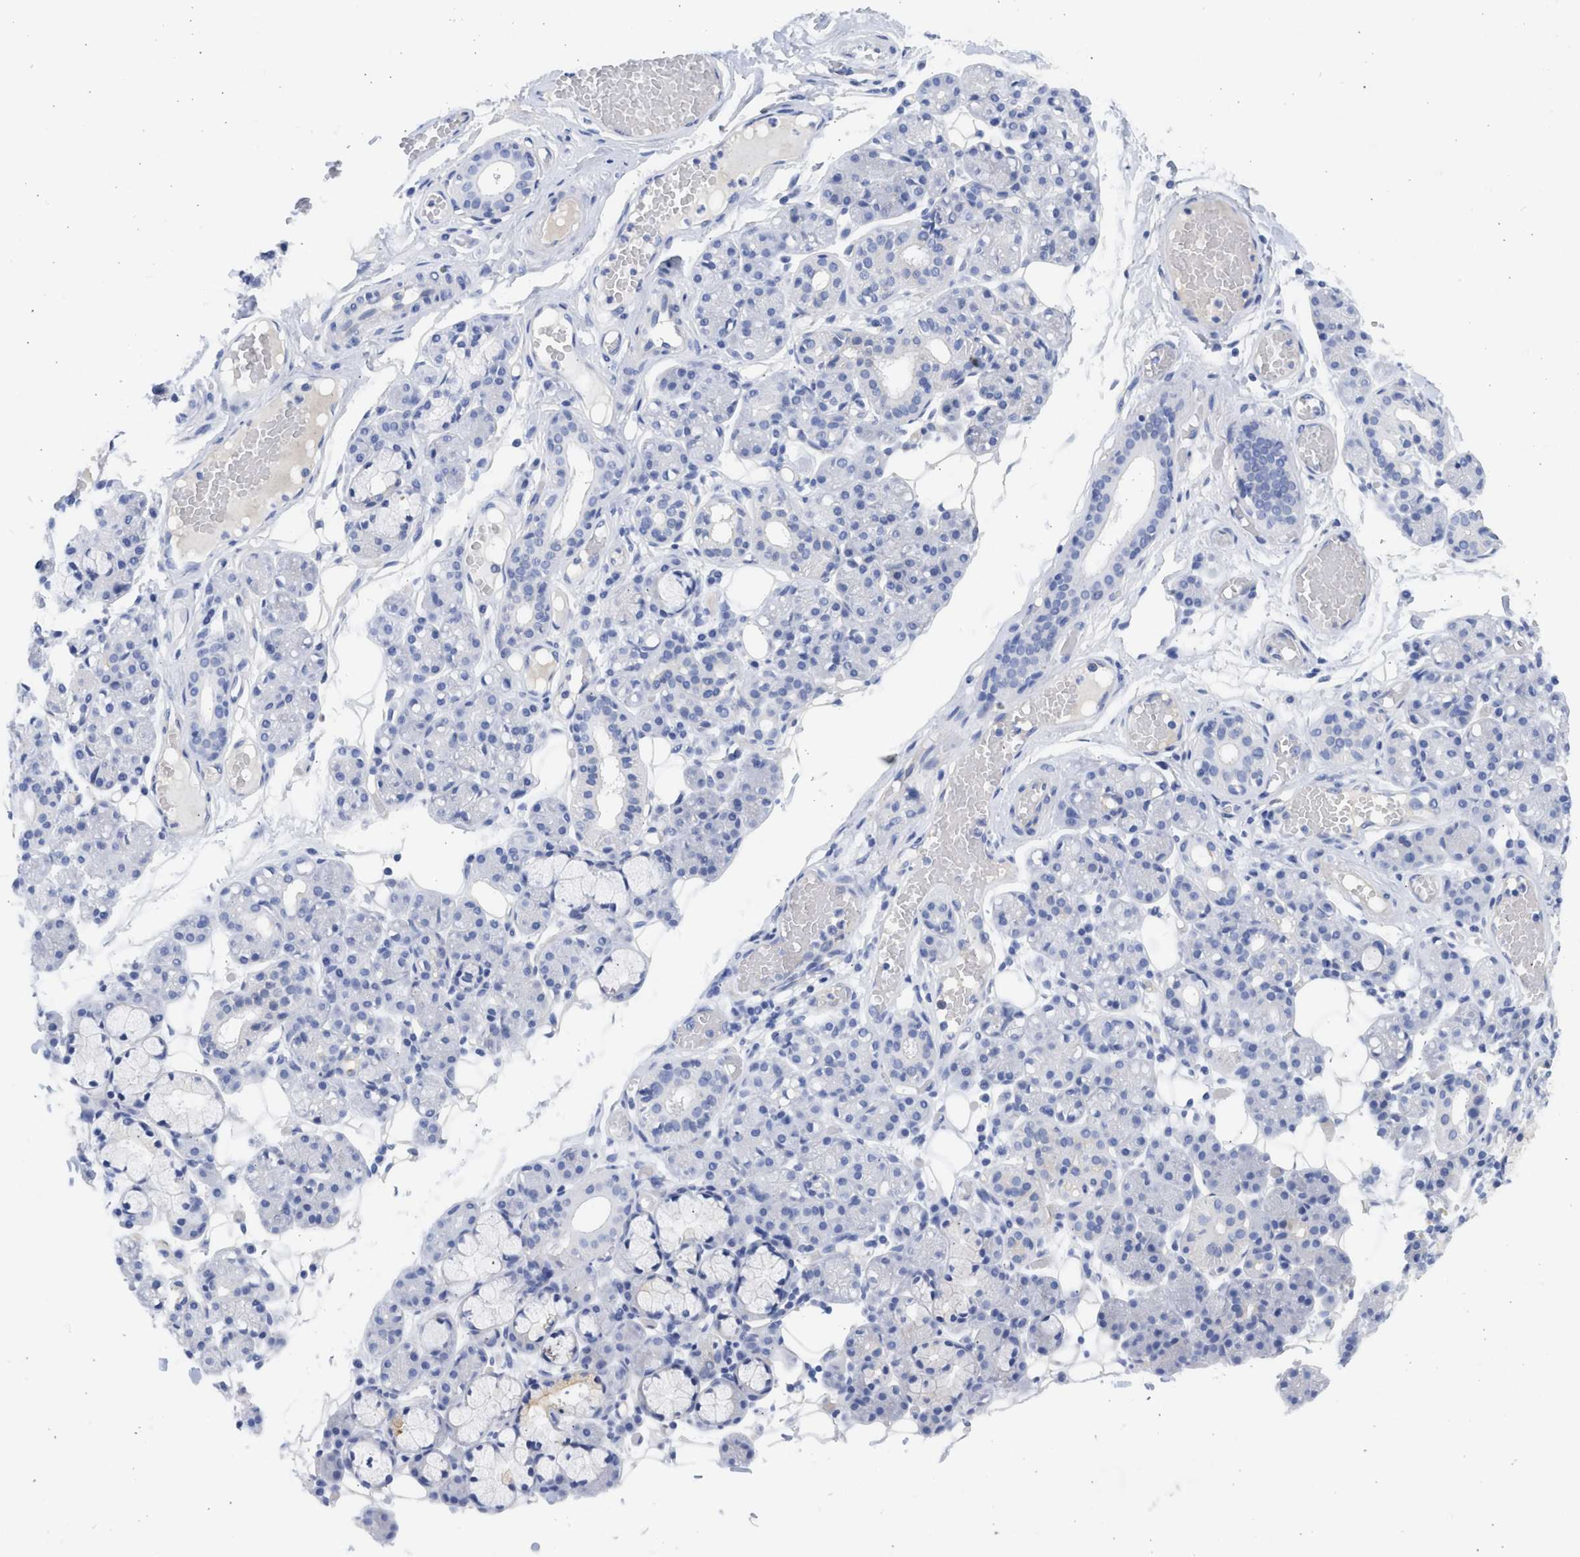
{"staining": {"intensity": "negative", "quantity": "none", "location": "none"}, "tissue": "salivary gland", "cell_type": "Glandular cells", "image_type": "normal", "snomed": [{"axis": "morphology", "description": "Normal tissue, NOS"}, {"axis": "topography", "description": "Salivary gland"}], "caption": "Salivary gland was stained to show a protein in brown. There is no significant expression in glandular cells. (DAB (3,3'-diaminobenzidine) IHC with hematoxylin counter stain).", "gene": "SPATA3", "patient": {"sex": "male", "age": 63}}